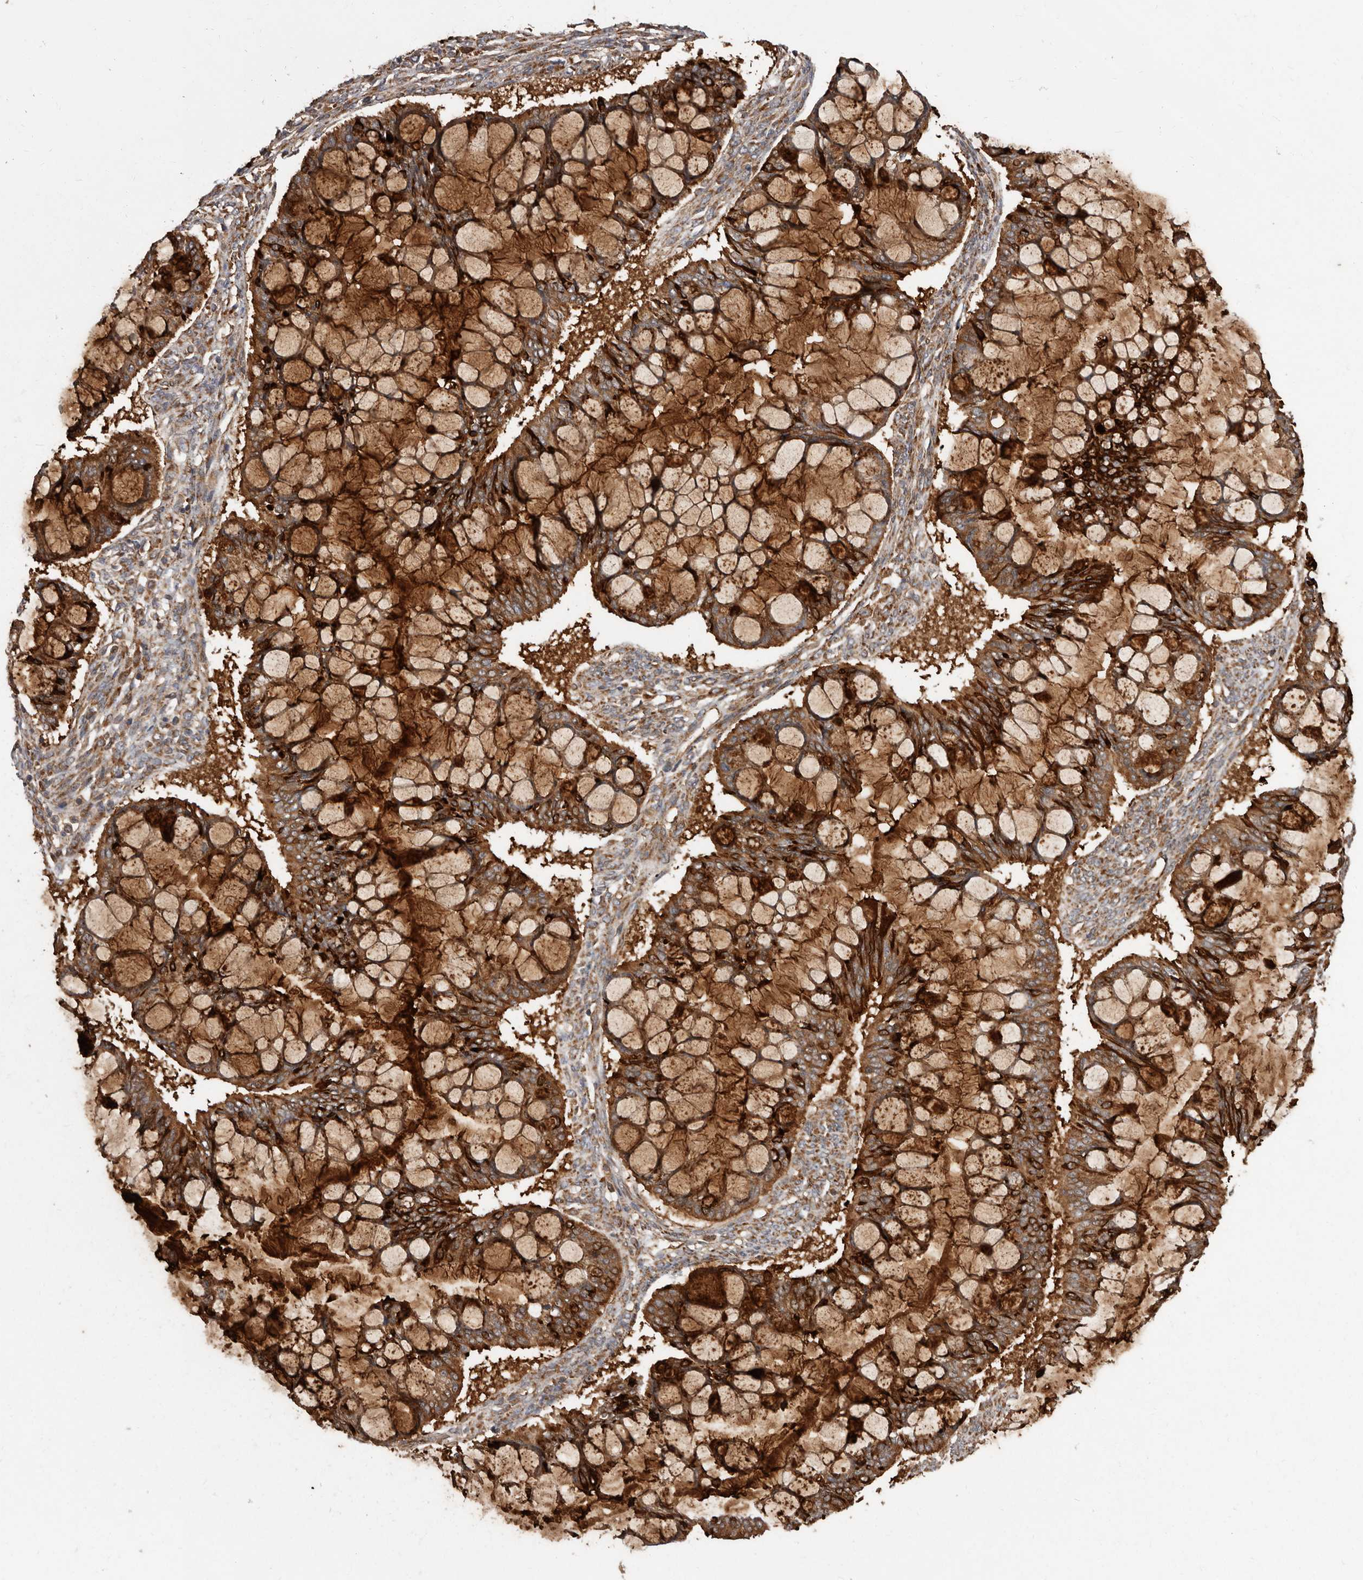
{"staining": {"intensity": "strong", "quantity": ">75%", "location": "cytoplasmic/membranous"}, "tissue": "ovarian cancer", "cell_type": "Tumor cells", "image_type": "cancer", "snomed": [{"axis": "morphology", "description": "Cystadenocarcinoma, mucinous, NOS"}, {"axis": "topography", "description": "Ovary"}], "caption": "A brown stain labels strong cytoplasmic/membranous positivity of a protein in human ovarian cancer (mucinous cystadenocarcinoma) tumor cells.", "gene": "FLAD1", "patient": {"sex": "female", "age": 73}}